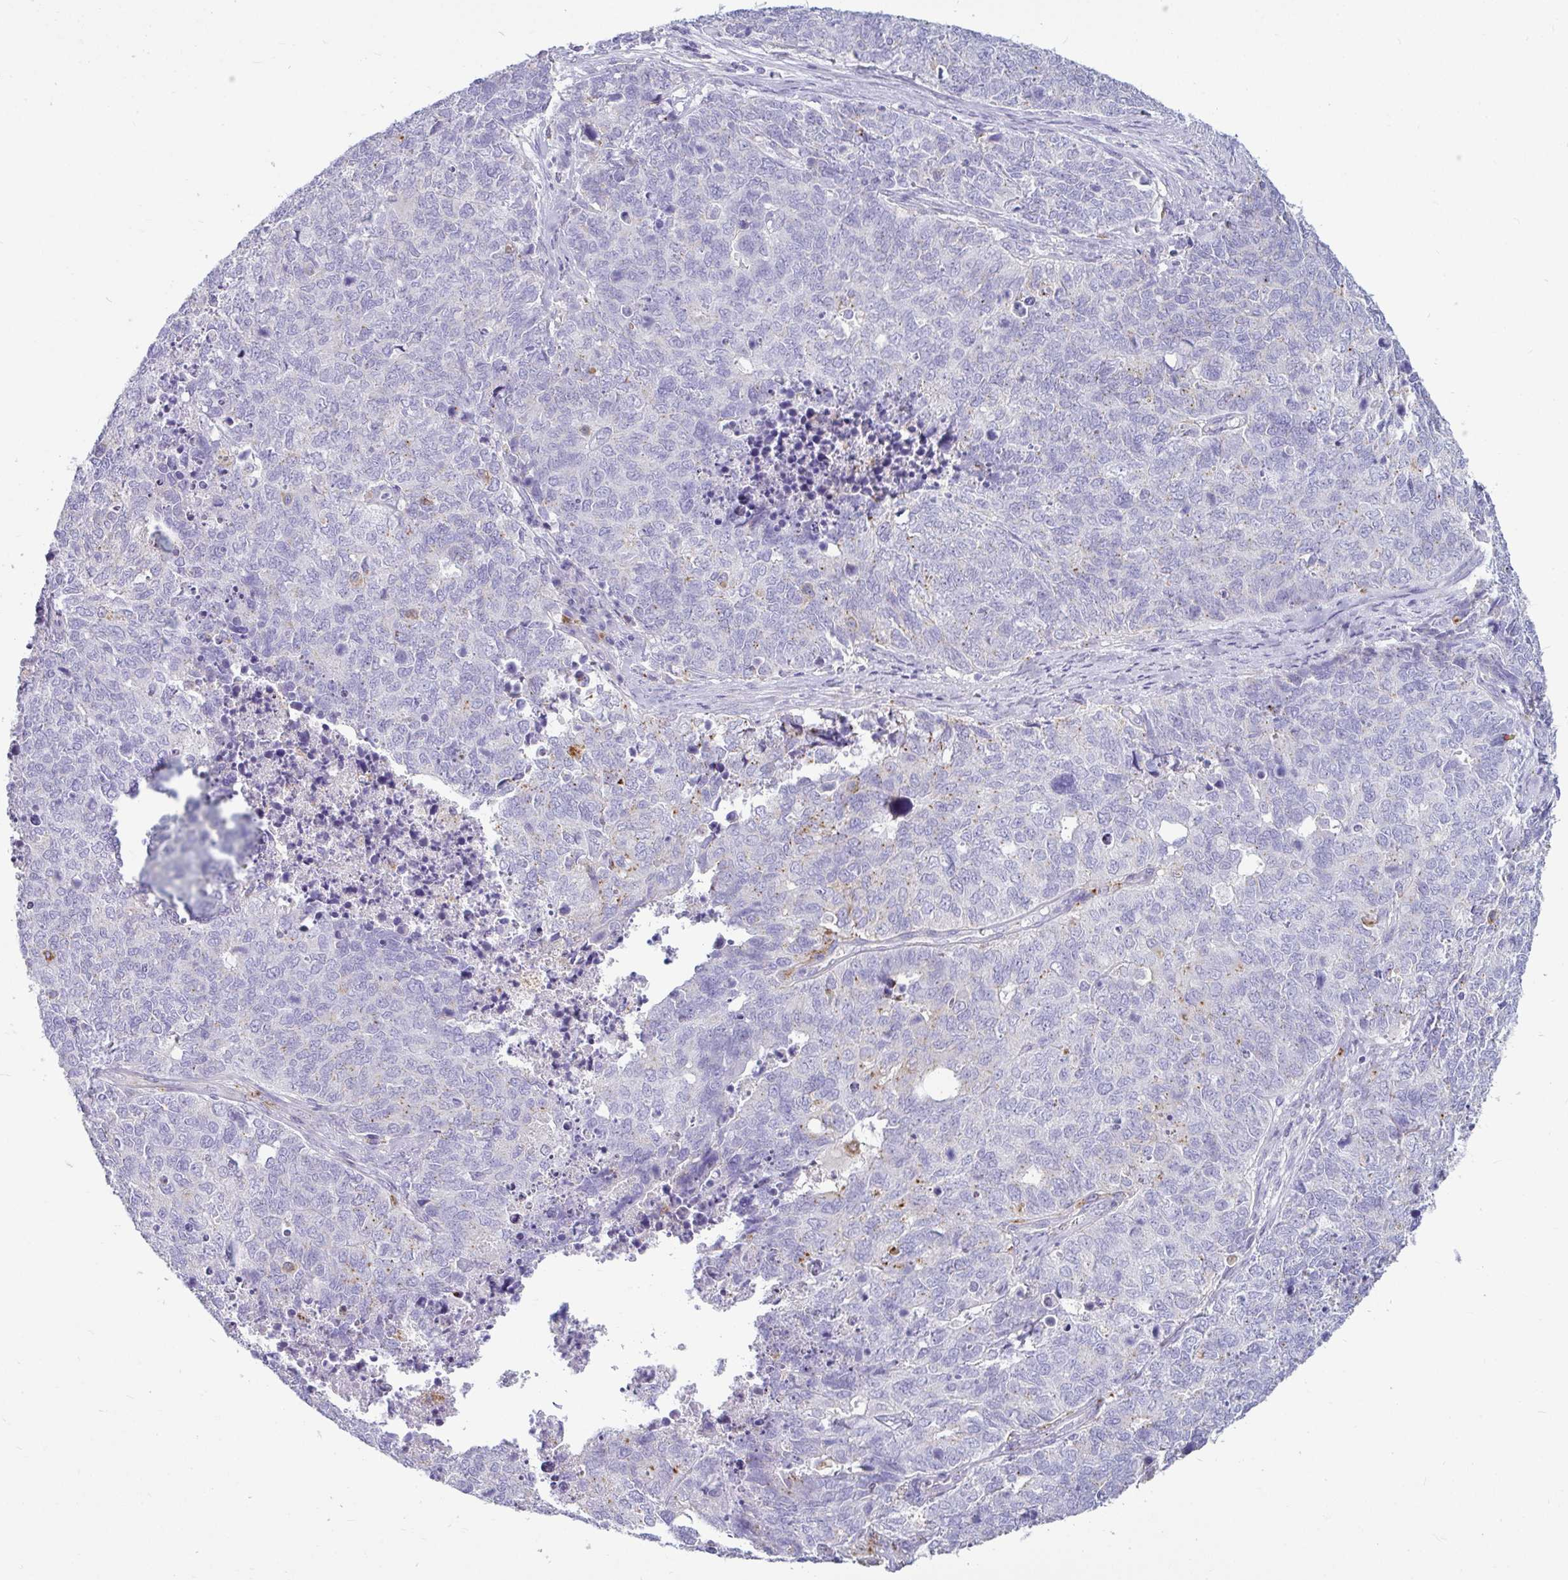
{"staining": {"intensity": "moderate", "quantity": "<25%", "location": "cytoplasmic/membranous"}, "tissue": "cervical cancer", "cell_type": "Tumor cells", "image_type": "cancer", "snomed": [{"axis": "morphology", "description": "Adenocarcinoma, NOS"}, {"axis": "topography", "description": "Cervix"}], "caption": "Immunohistochemistry photomicrograph of neoplastic tissue: adenocarcinoma (cervical) stained using IHC shows low levels of moderate protein expression localized specifically in the cytoplasmic/membranous of tumor cells, appearing as a cytoplasmic/membranous brown color.", "gene": "CTSZ", "patient": {"sex": "female", "age": 63}}